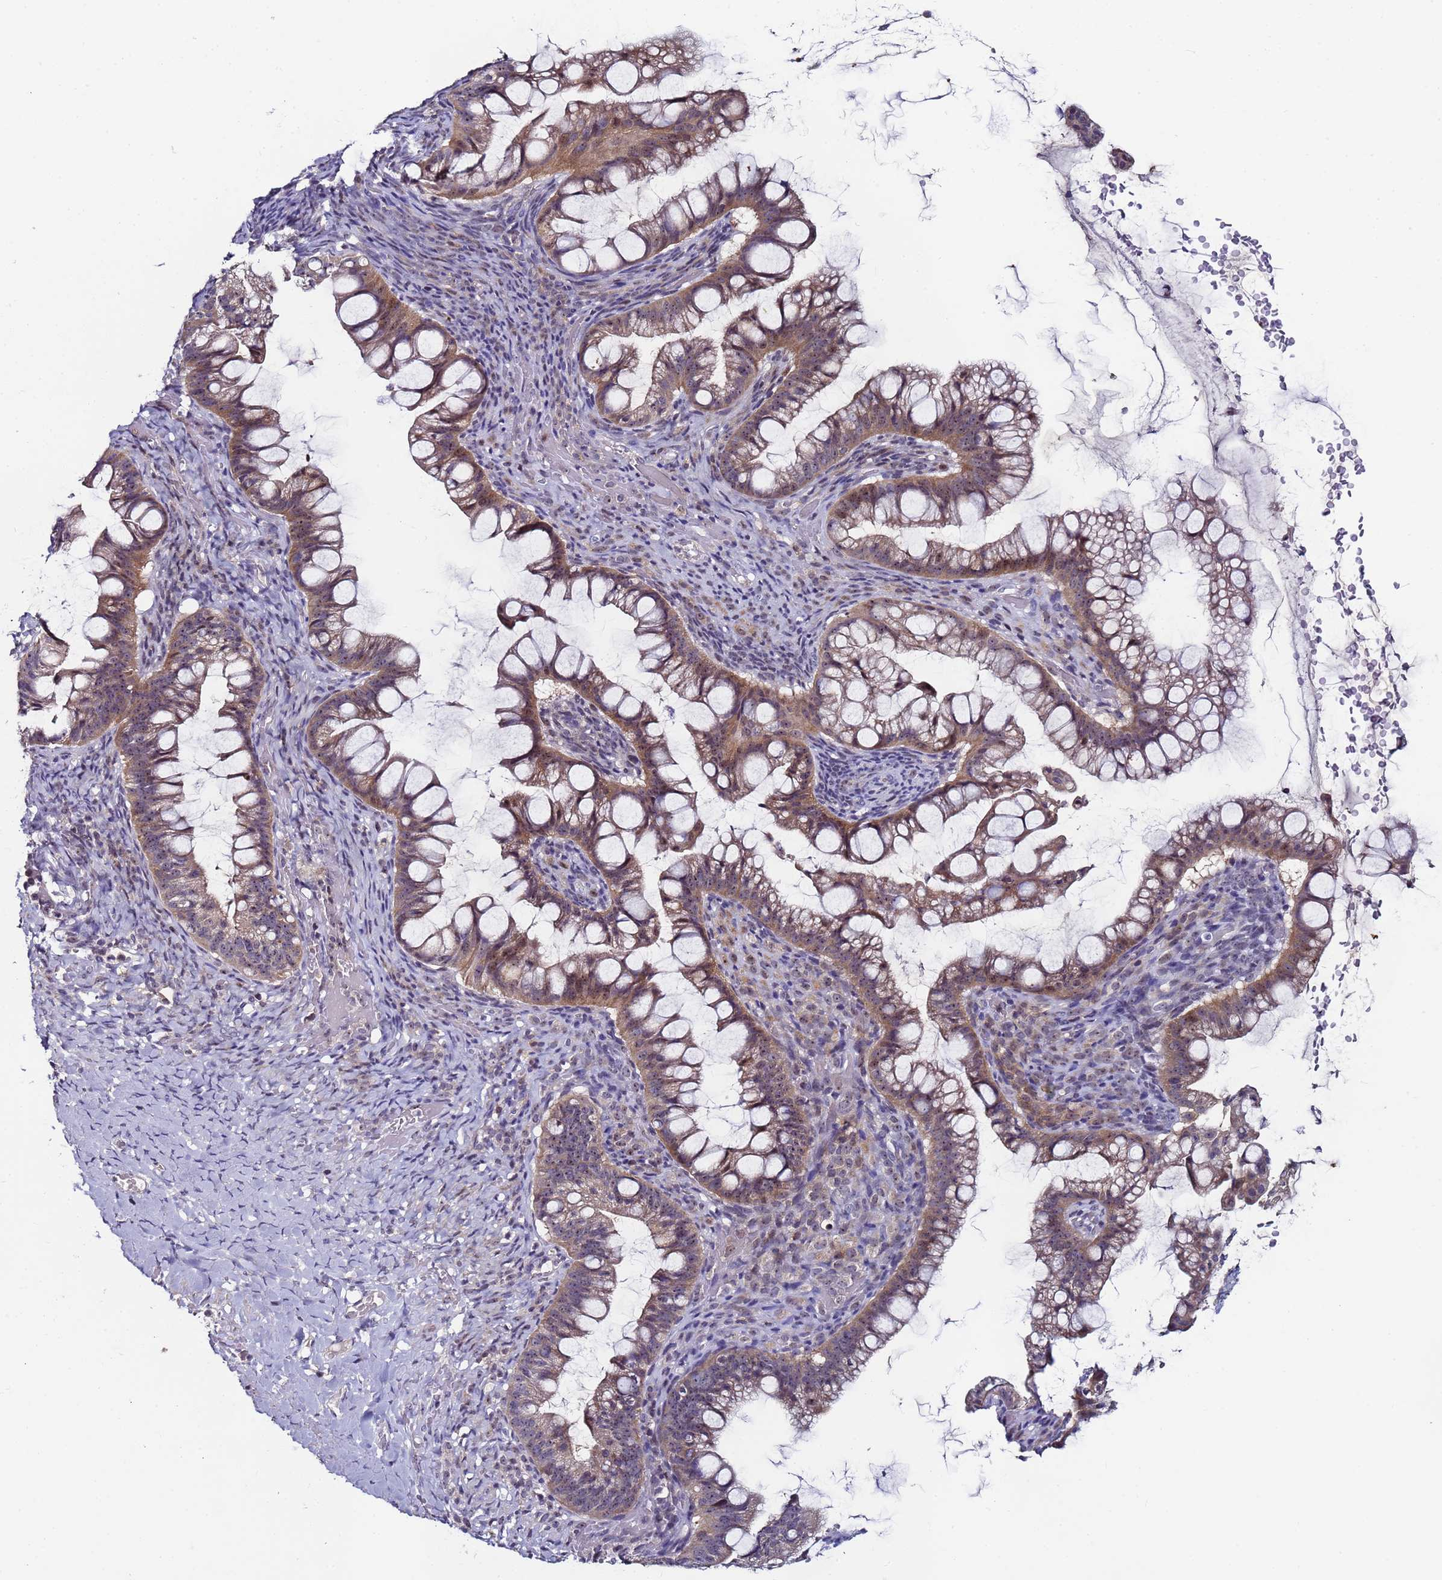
{"staining": {"intensity": "moderate", "quantity": ">75%", "location": "cytoplasmic/membranous,nuclear"}, "tissue": "ovarian cancer", "cell_type": "Tumor cells", "image_type": "cancer", "snomed": [{"axis": "morphology", "description": "Cystadenocarcinoma, mucinous, NOS"}, {"axis": "topography", "description": "Ovary"}], "caption": "The image shows a brown stain indicating the presence of a protein in the cytoplasmic/membranous and nuclear of tumor cells in ovarian mucinous cystadenocarcinoma.", "gene": "KRI1", "patient": {"sex": "female", "age": 73}}